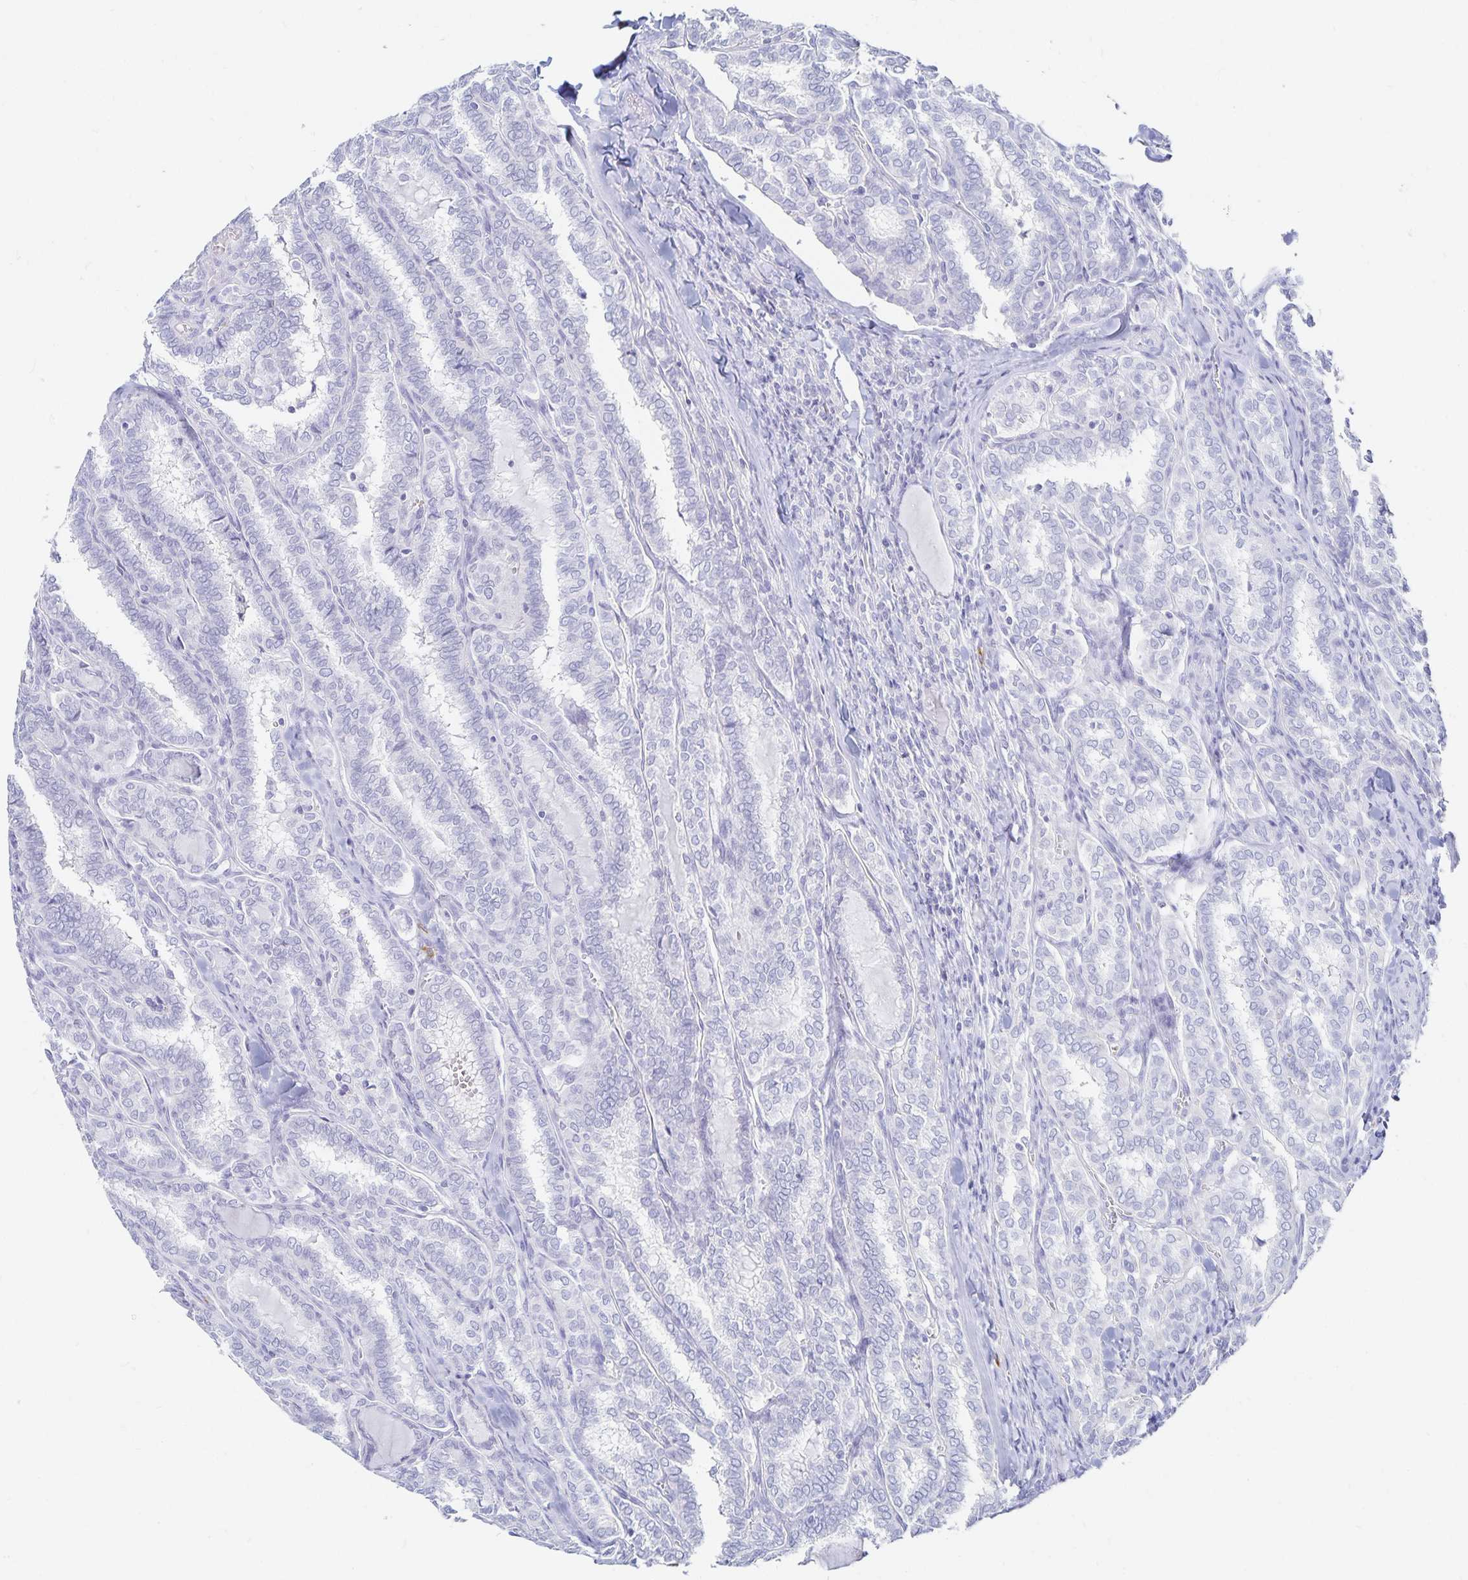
{"staining": {"intensity": "negative", "quantity": "none", "location": "none"}, "tissue": "thyroid cancer", "cell_type": "Tumor cells", "image_type": "cancer", "snomed": [{"axis": "morphology", "description": "Papillary adenocarcinoma, NOS"}, {"axis": "topography", "description": "Thyroid gland"}], "caption": "Tumor cells are negative for brown protein staining in papillary adenocarcinoma (thyroid).", "gene": "TNIP1", "patient": {"sex": "female", "age": 30}}